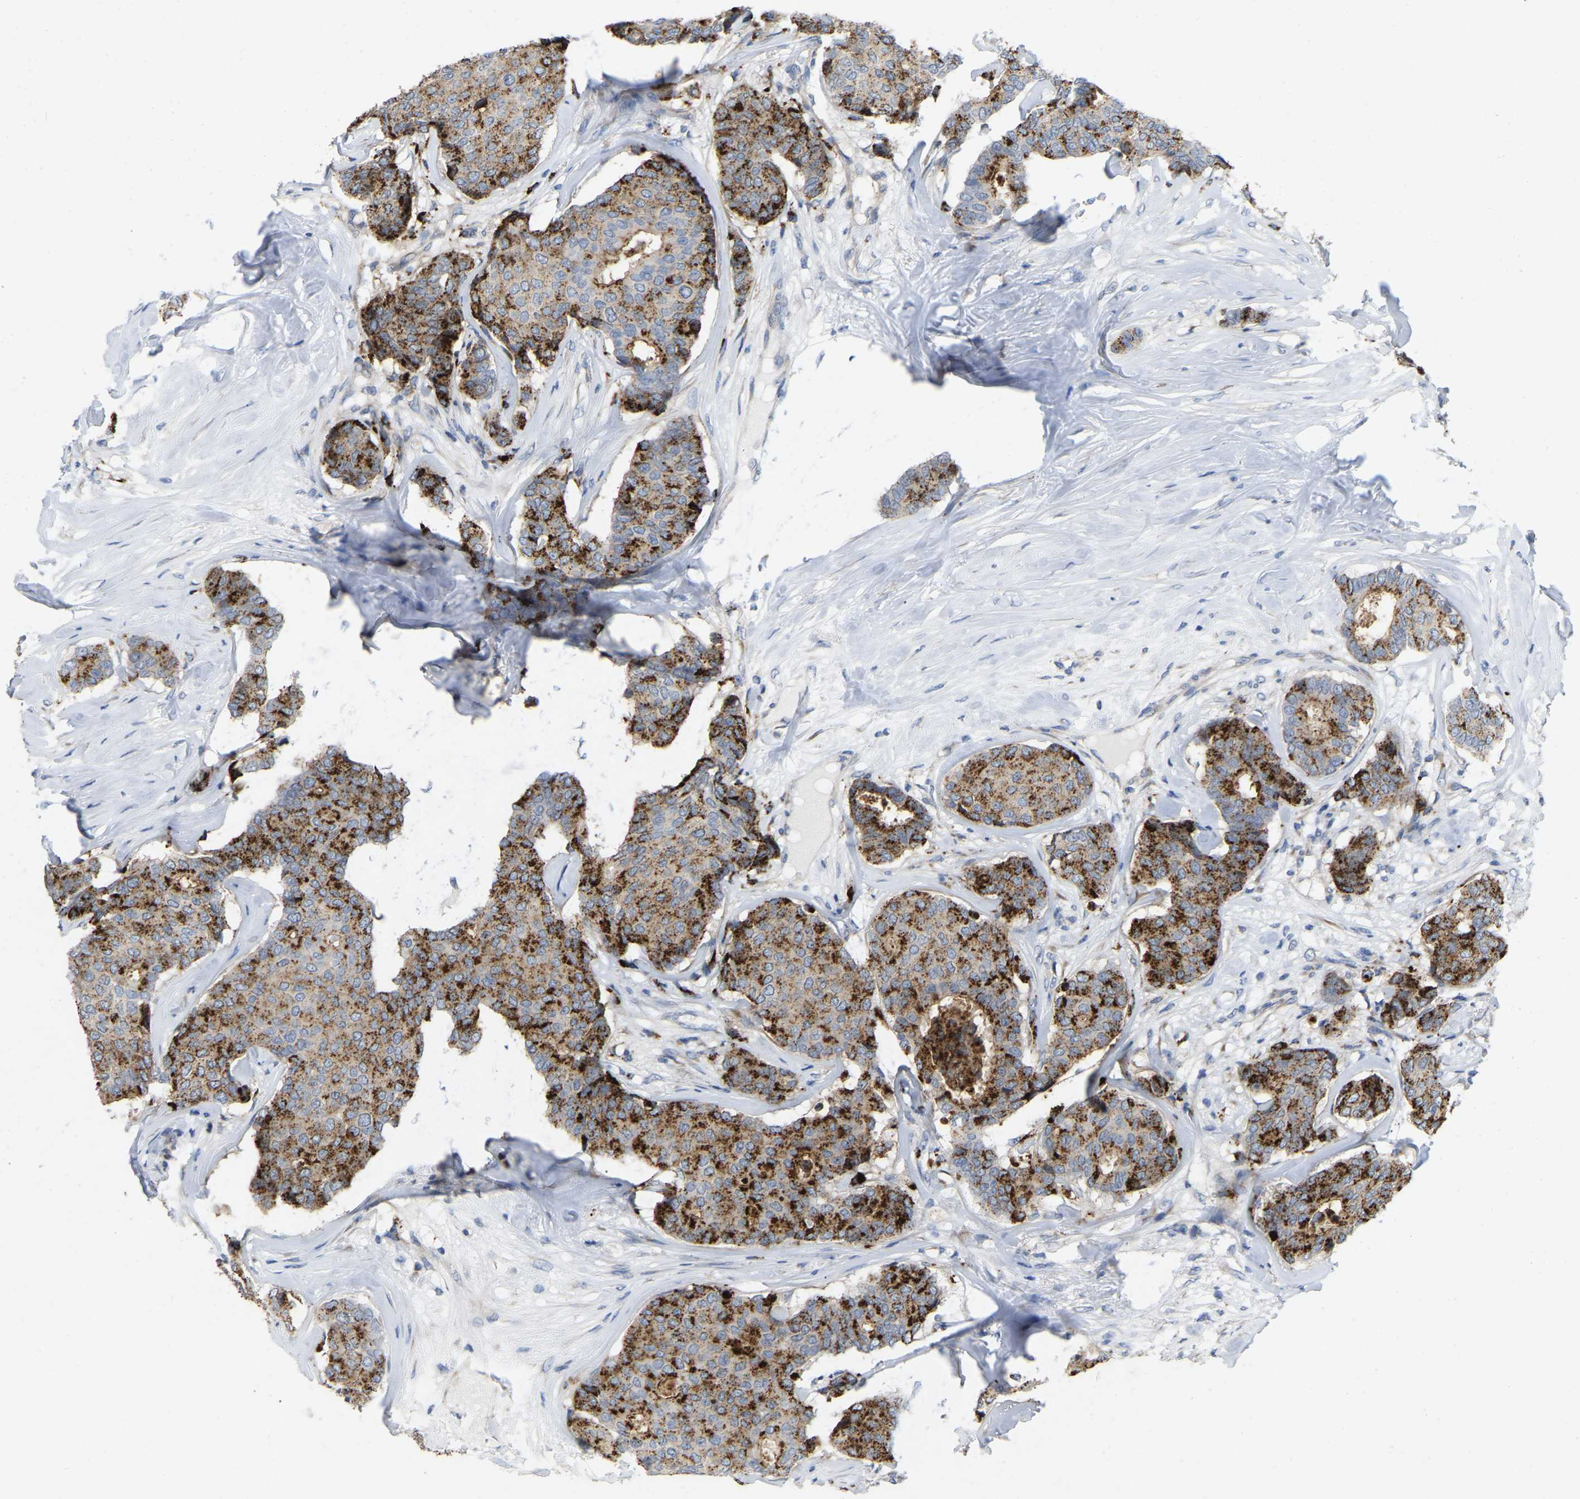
{"staining": {"intensity": "strong", "quantity": ">75%", "location": "cytoplasmic/membranous"}, "tissue": "breast cancer", "cell_type": "Tumor cells", "image_type": "cancer", "snomed": [{"axis": "morphology", "description": "Duct carcinoma"}, {"axis": "topography", "description": "Breast"}], "caption": "Immunohistochemical staining of human breast cancer demonstrates high levels of strong cytoplasmic/membranous positivity in about >75% of tumor cells. (brown staining indicates protein expression, while blue staining denotes nuclei).", "gene": "RHEB", "patient": {"sex": "female", "age": 75}}